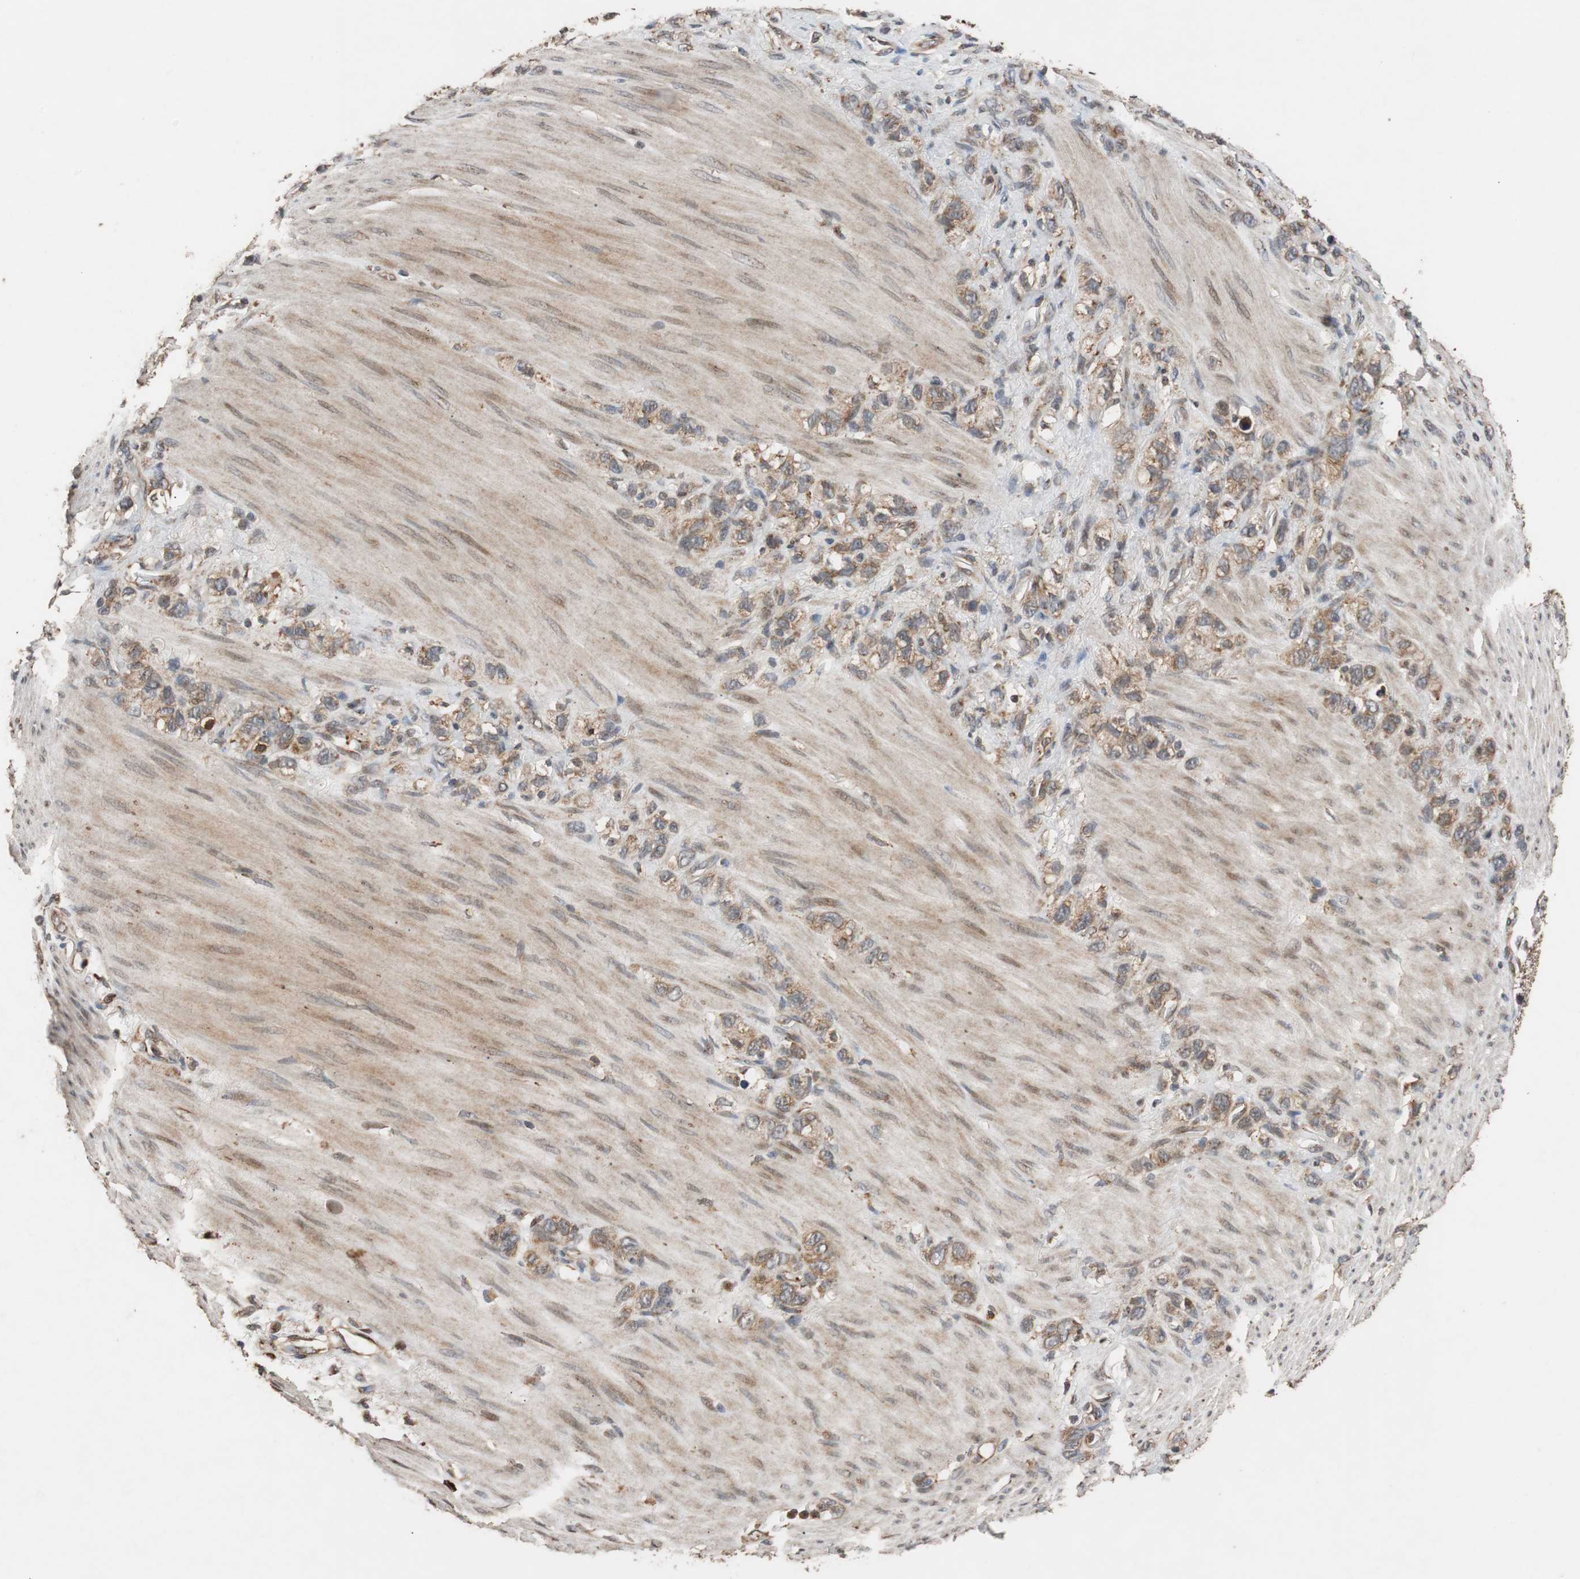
{"staining": {"intensity": "moderate", "quantity": ">75%", "location": "cytoplasmic/membranous"}, "tissue": "stomach cancer", "cell_type": "Tumor cells", "image_type": "cancer", "snomed": [{"axis": "morphology", "description": "Normal tissue, NOS"}, {"axis": "morphology", "description": "Adenocarcinoma, NOS"}, {"axis": "morphology", "description": "Adenocarcinoma, High grade"}, {"axis": "topography", "description": "Stomach, upper"}, {"axis": "topography", "description": "Stomach"}], "caption": "Moderate cytoplasmic/membranous protein positivity is appreciated in approximately >75% of tumor cells in adenocarcinoma (stomach).", "gene": "USP31", "patient": {"sex": "female", "age": 65}}